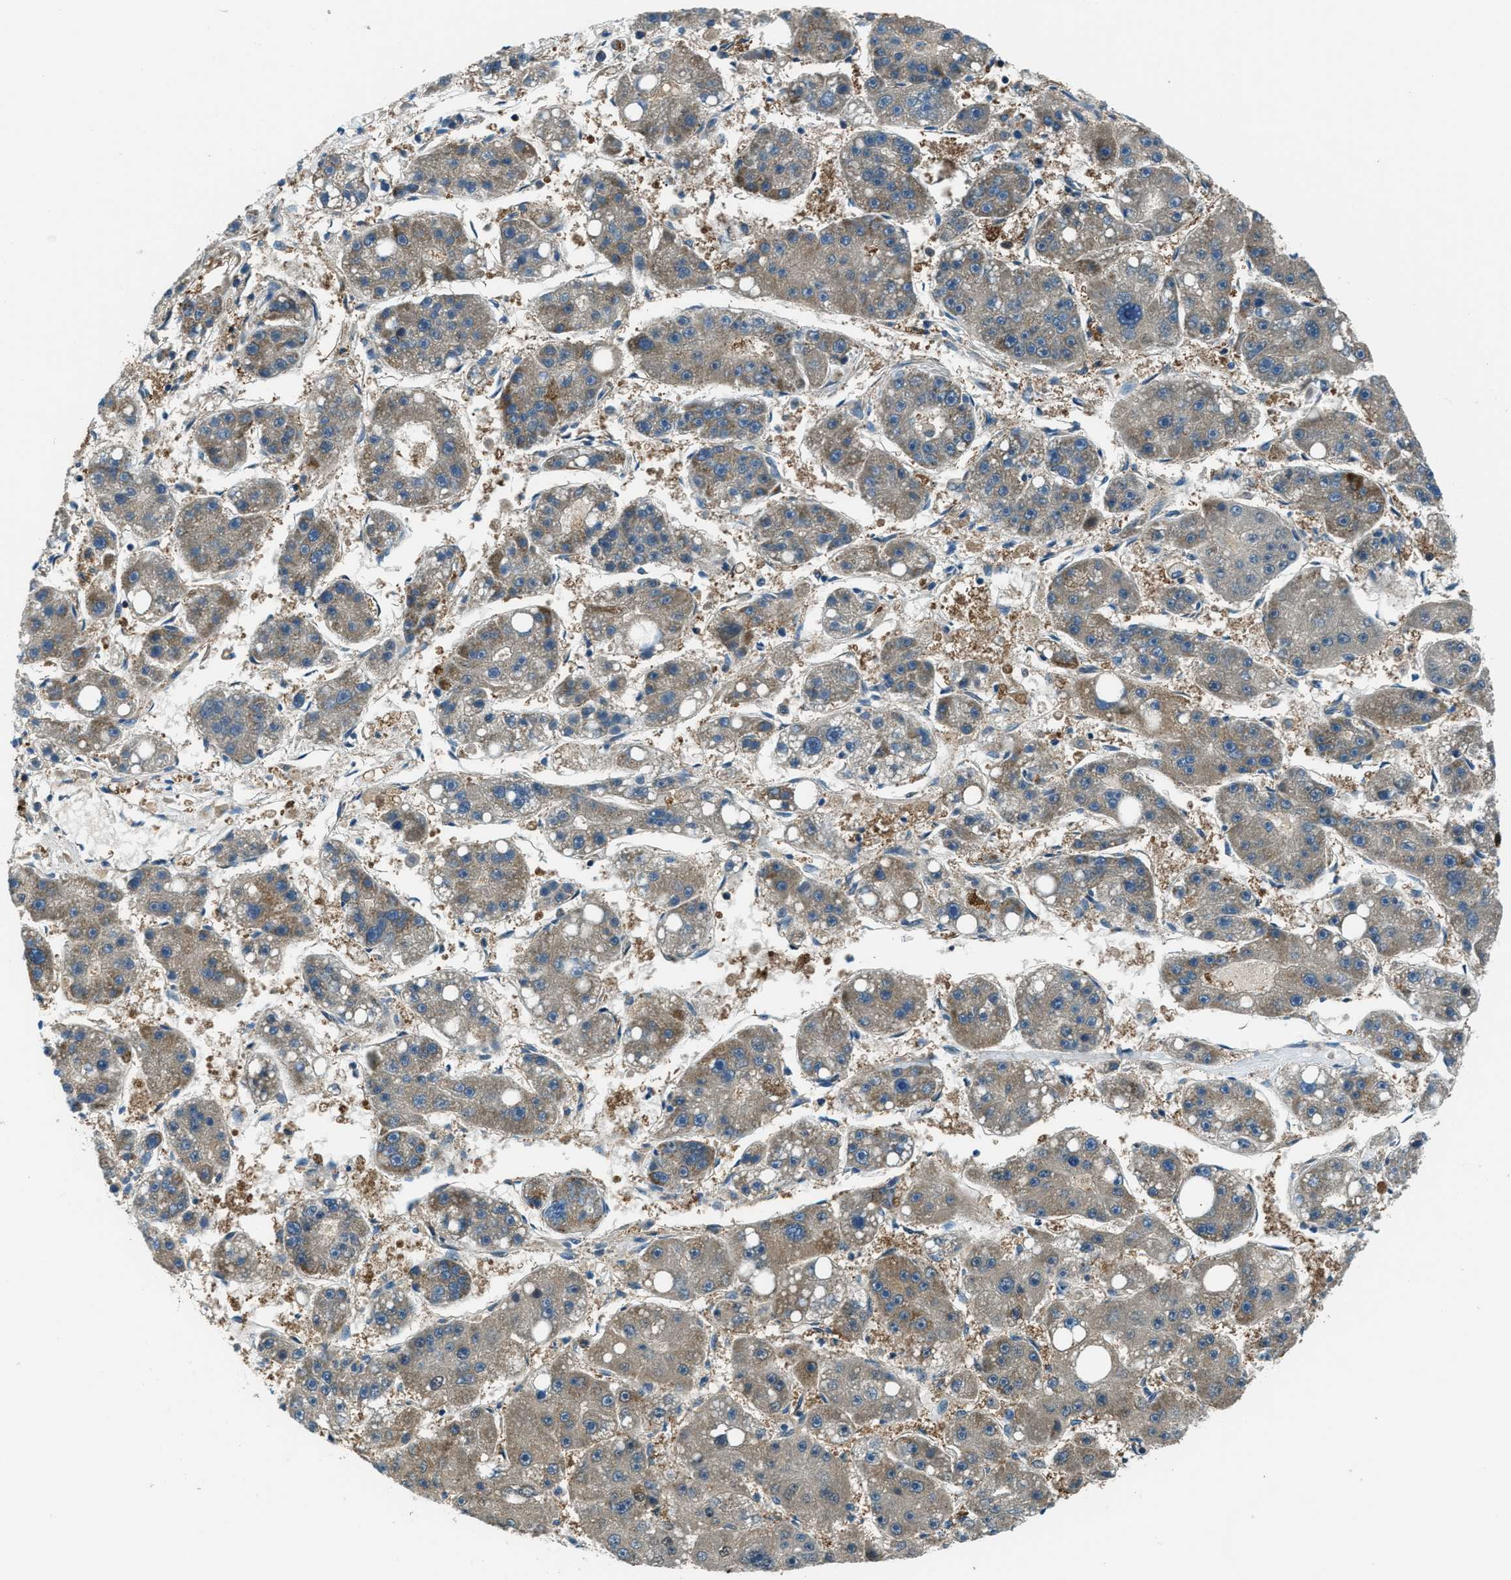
{"staining": {"intensity": "moderate", "quantity": "<25%", "location": "cytoplasmic/membranous"}, "tissue": "liver cancer", "cell_type": "Tumor cells", "image_type": "cancer", "snomed": [{"axis": "morphology", "description": "Carcinoma, Hepatocellular, NOS"}, {"axis": "topography", "description": "Liver"}], "caption": "There is low levels of moderate cytoplasmic/membranous positivity in tumor cells of hepatocellular carcinoma (liver), as demonstrated by immunohistochemical staining (brown color).", "gene": "HEBP2", "patient": {"sex": "female", "age": 61}}